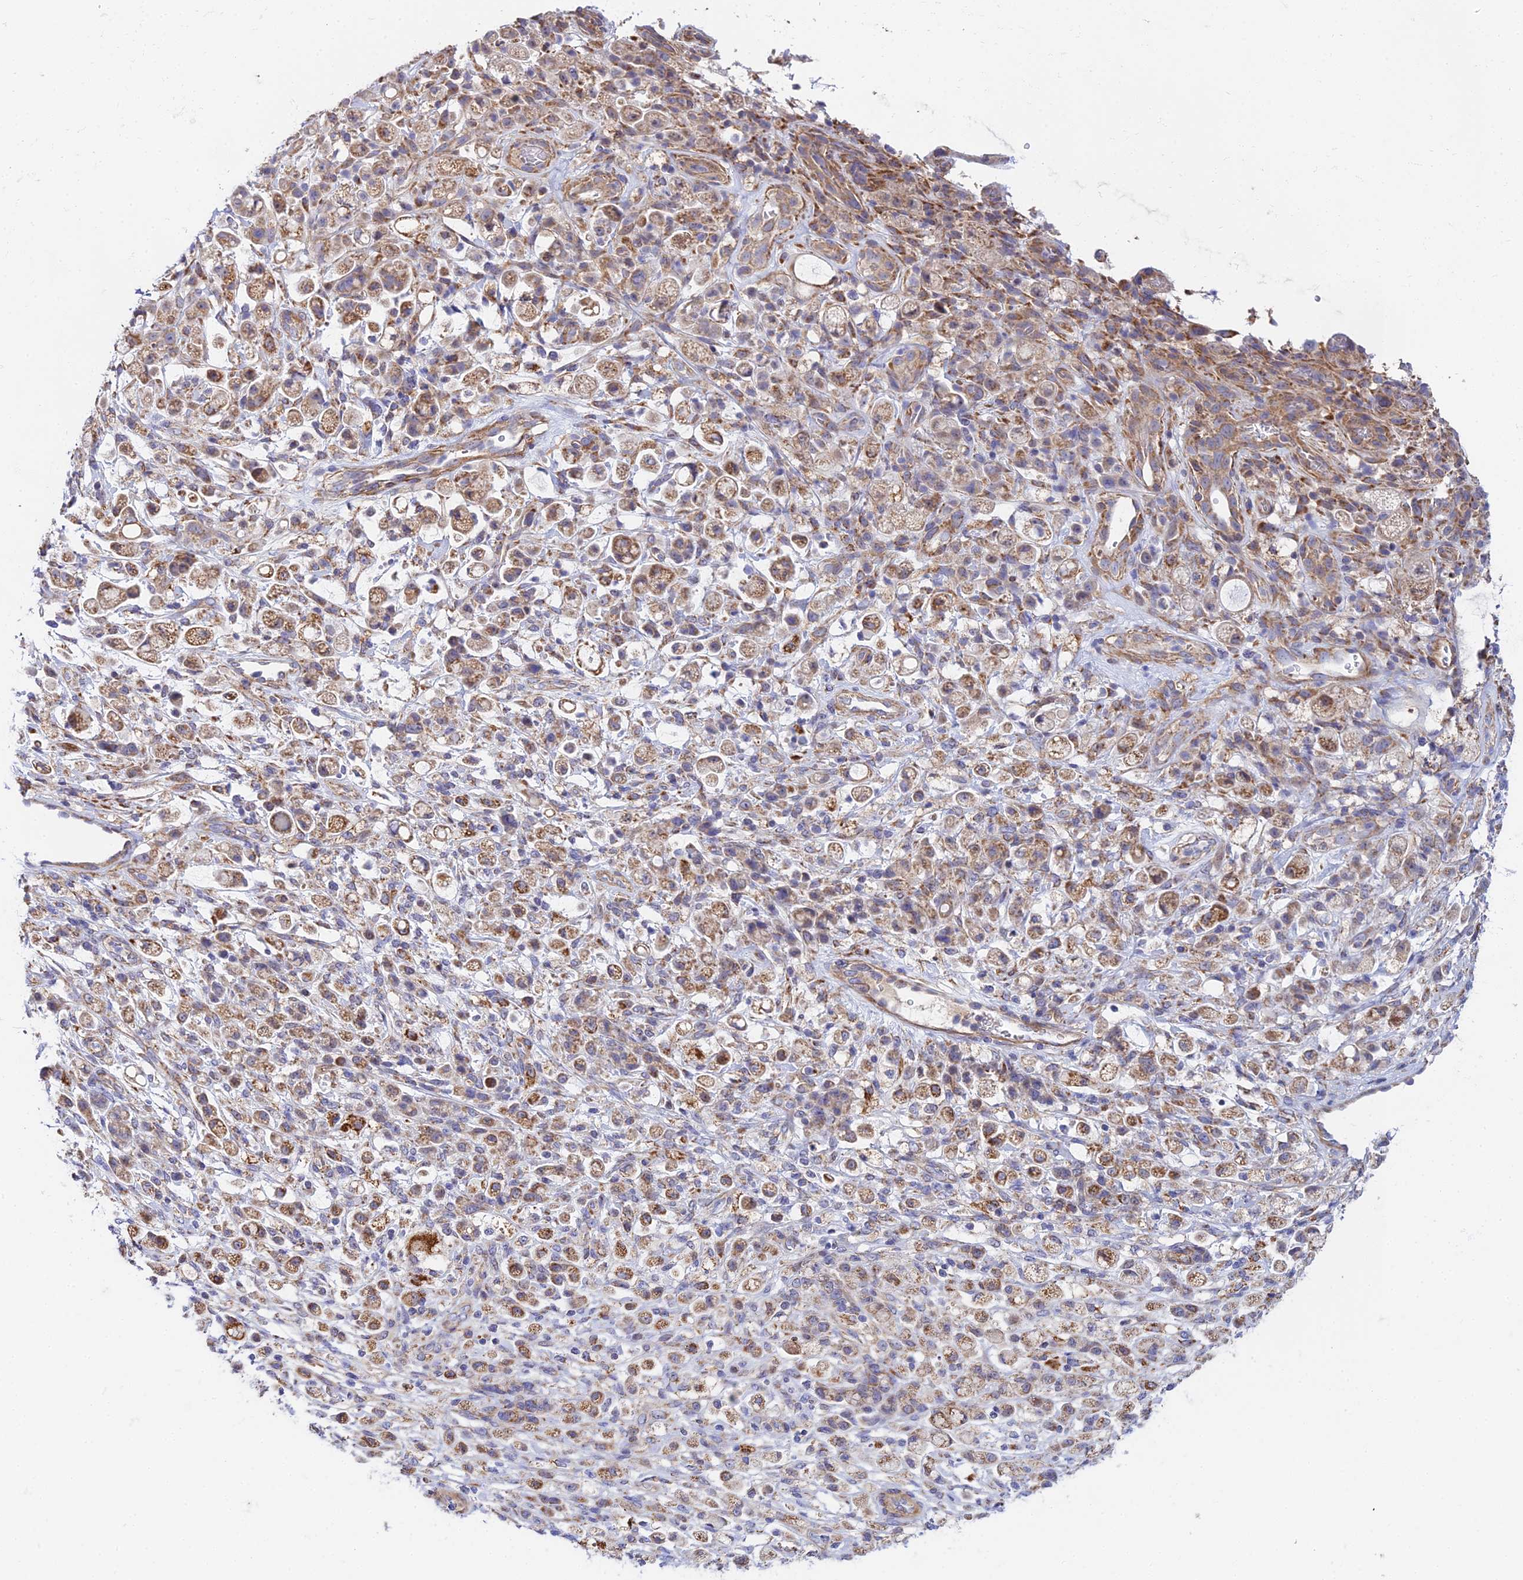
{"staining": {"intensity": "moderate", "quantity": "25%-75%", "location": "cytoplasmic/membranous"}, "tissue": "stomach cancer", "cell_type": "Tumor cells", "image_type": "cancer", "snomed": [{"axis": "morphology", "description": "Adenocarcinoma, NOS"}, {"axis": "topography", "description": "Stomach"}], "caption": "Tumor cells demonstrate medium levels of moderate cytoplasmic/membranous positivity in about 25%-75% of cells in adenocarcinoma (stomach). The protein of interest is shown in brown color, while the nuclei are stained blue.", "gene": "ACOT2", "patient": {"sex": "female", "age": 60}}